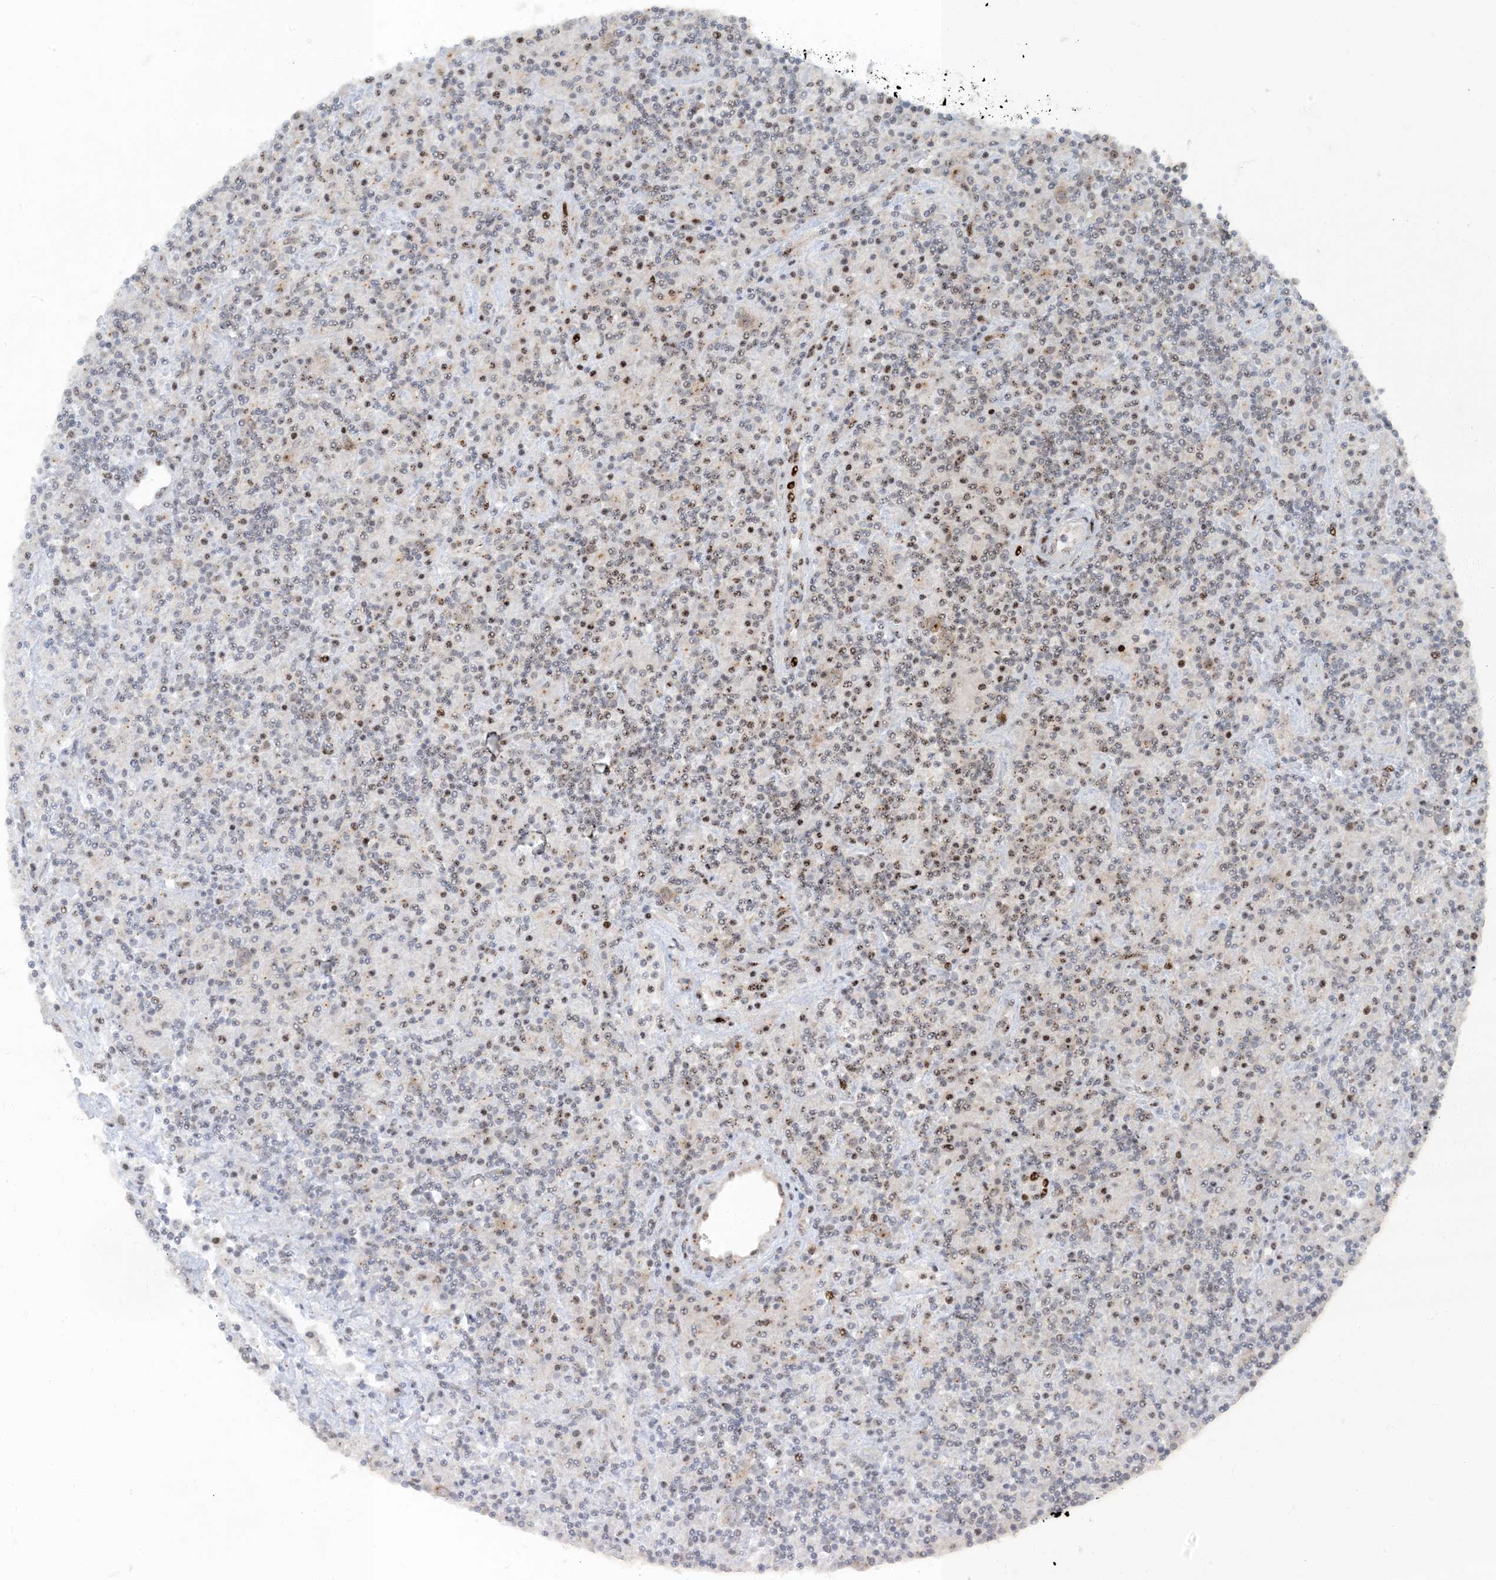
{"staining": {"intensity": "weak", "quantity": "<25%", "location": "cytoplasmic/membranous,nuclear"}, "tissue": "lymphoma", "cell_type": "Tumor cells", "image_type": "cancer", "snomed": [{"axis": "morphology", "description": "Hodgkin's disease, NOS"}, {"axis": "topography", "description": "Lymph node"}], "caption": "High power microscopy micrograph of an immunohistochemistry image of Hodgkin's disease, revealing no significant positivity in tumor cells.", "gene": "MBD1", "patient": {"sex": "male", "age": 70}}